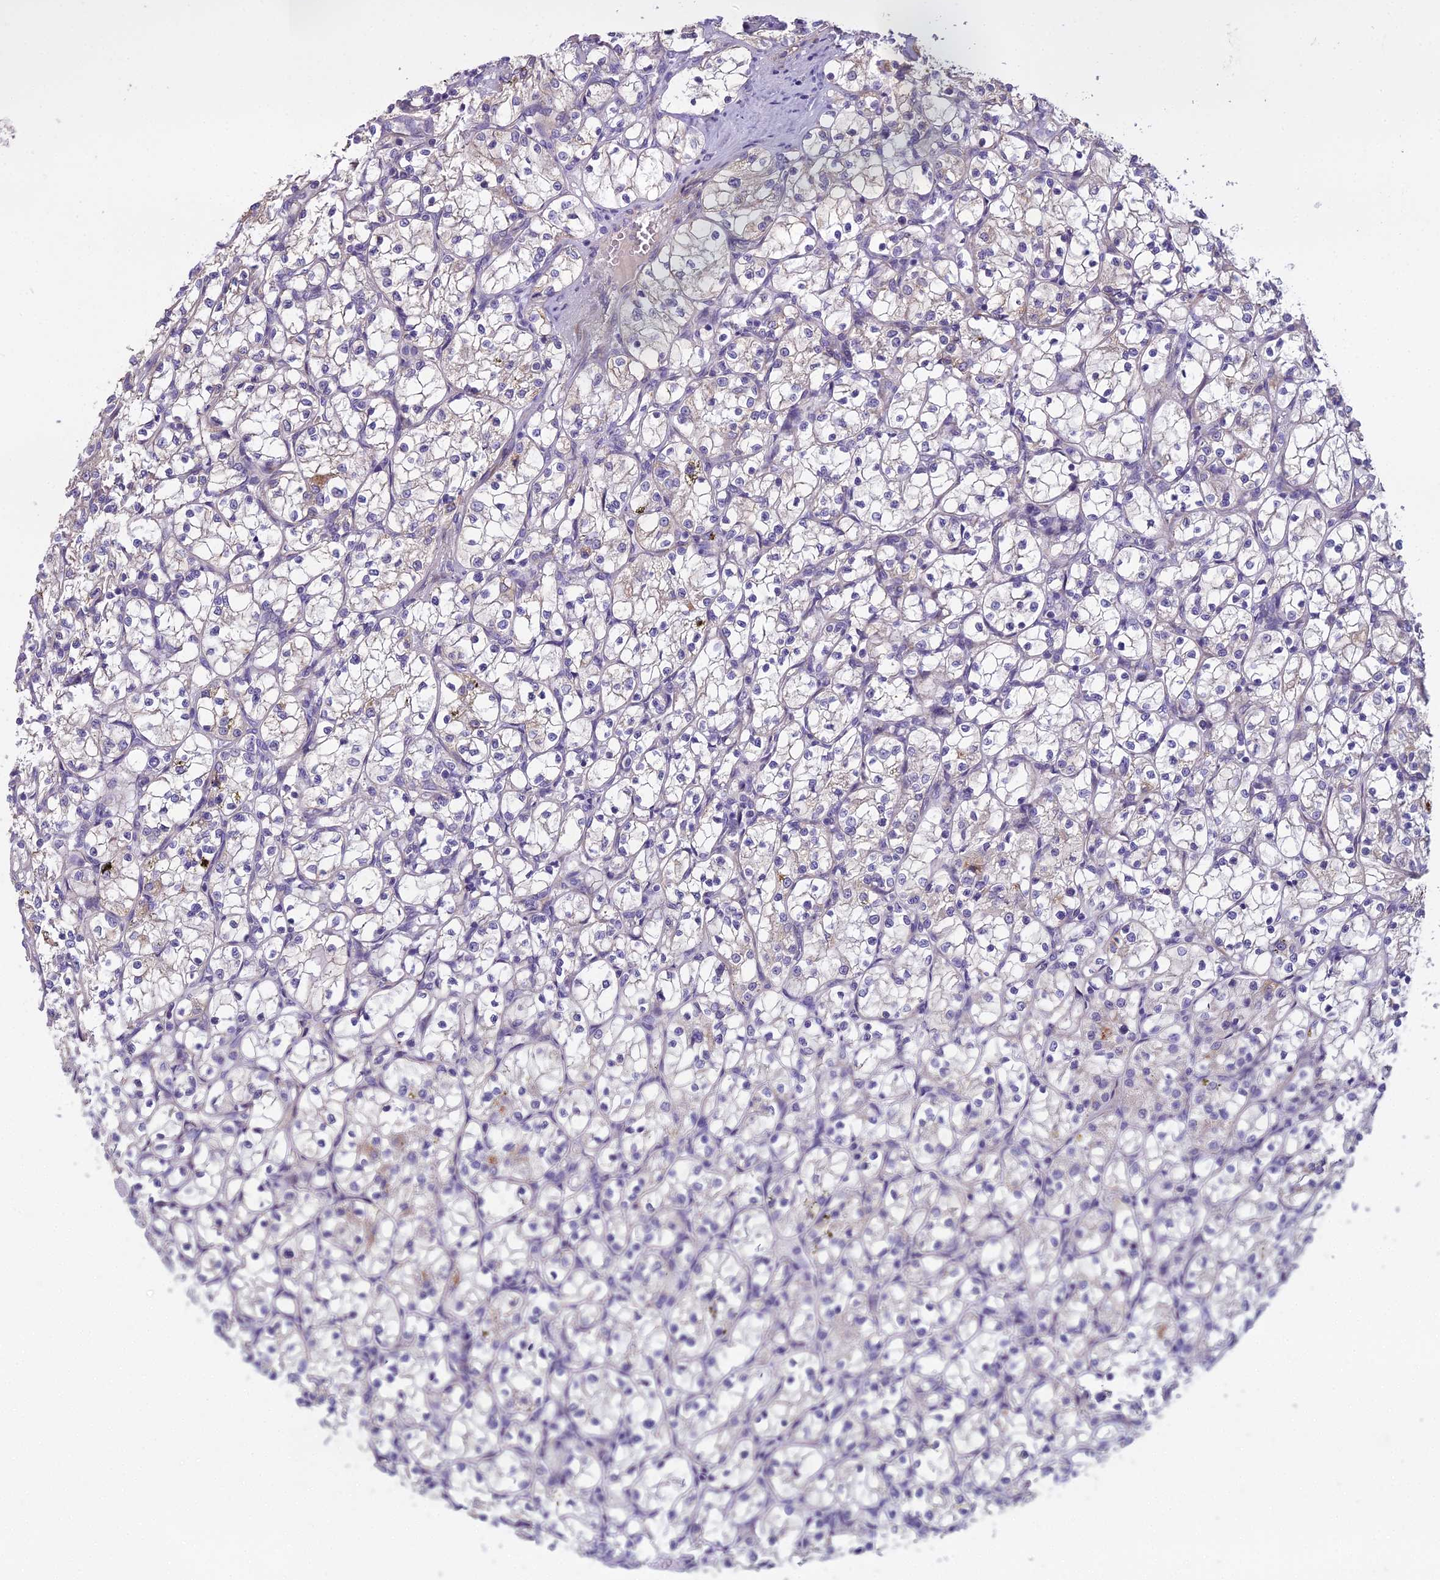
{"staining": {"intensity": "negative", "quantity": "none", "location": "none"}, "tissue": "renal cancer", "cell_type": "Tumor cells", "image_type": "cancer", "snomed": [{"axis": "morphology", "description": "Adenocarcinoma, NOS"}, {"axis": "topography", "description": "Kidney"}], "caption": "An image of renal cancer stained for a protein displays no brown staining in tumor cells. Nuclei are stained in blue.", "gene": "DUS2", "patient": {"sex": "female", "age": 69}}